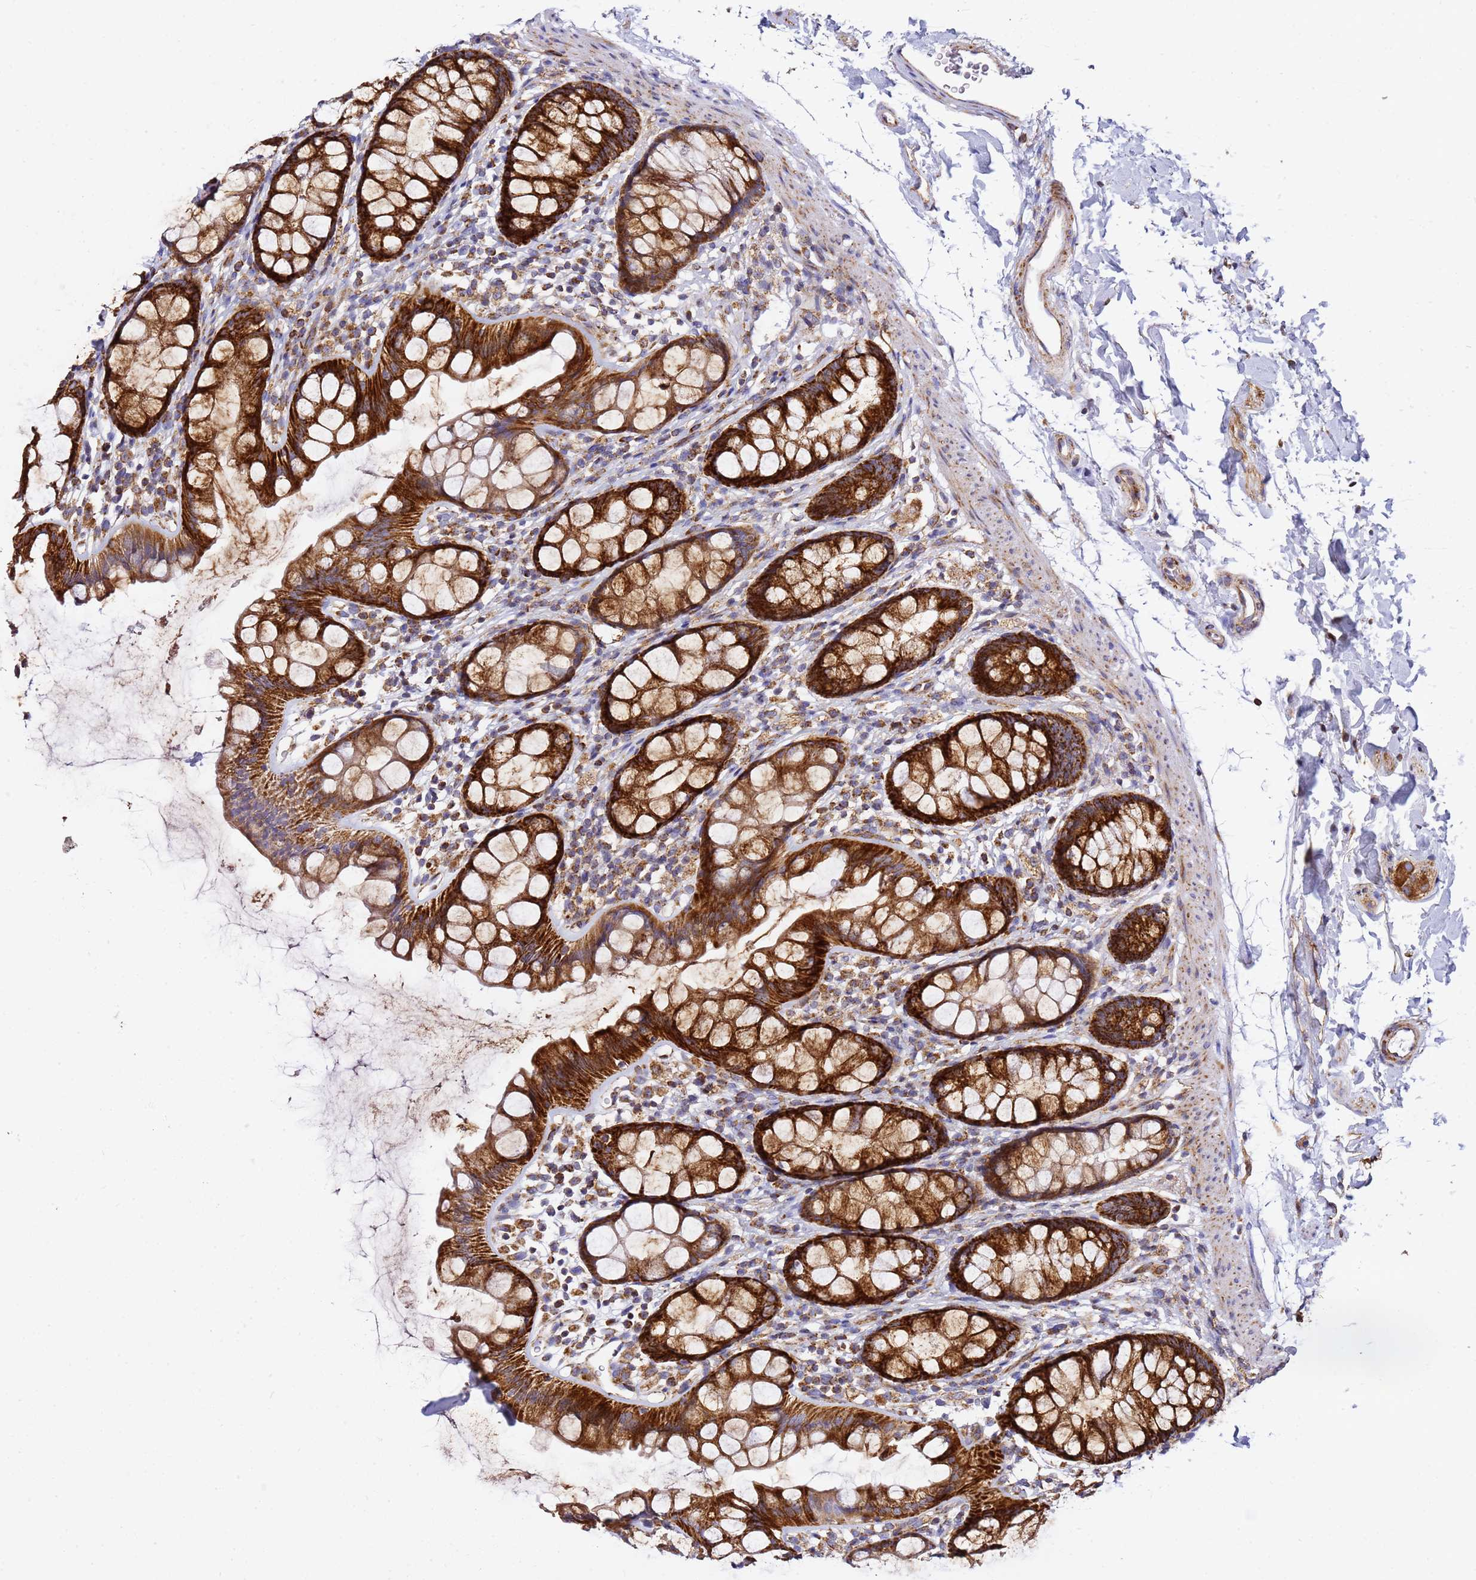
{"staining": {"intensity": "strong", "quantity": ">75%", "location": "cytoplasmic/membranous"}, "tissue": "rectum", "cell_type": "Glandular cells", "image_type": "normal", "snomed": [{"axis": "morphology", "description": "Normal tissue, NOS"}, {"axis": "topography", "description": "Rectum"}], "caption": "A high amount of strong cytoplasmic/membranous expression is appreciated in about >75% of glandular cells in unremarkable rectum.", "gene": "NDUFA3", "patient": {"sex": "female", "age": 65}}